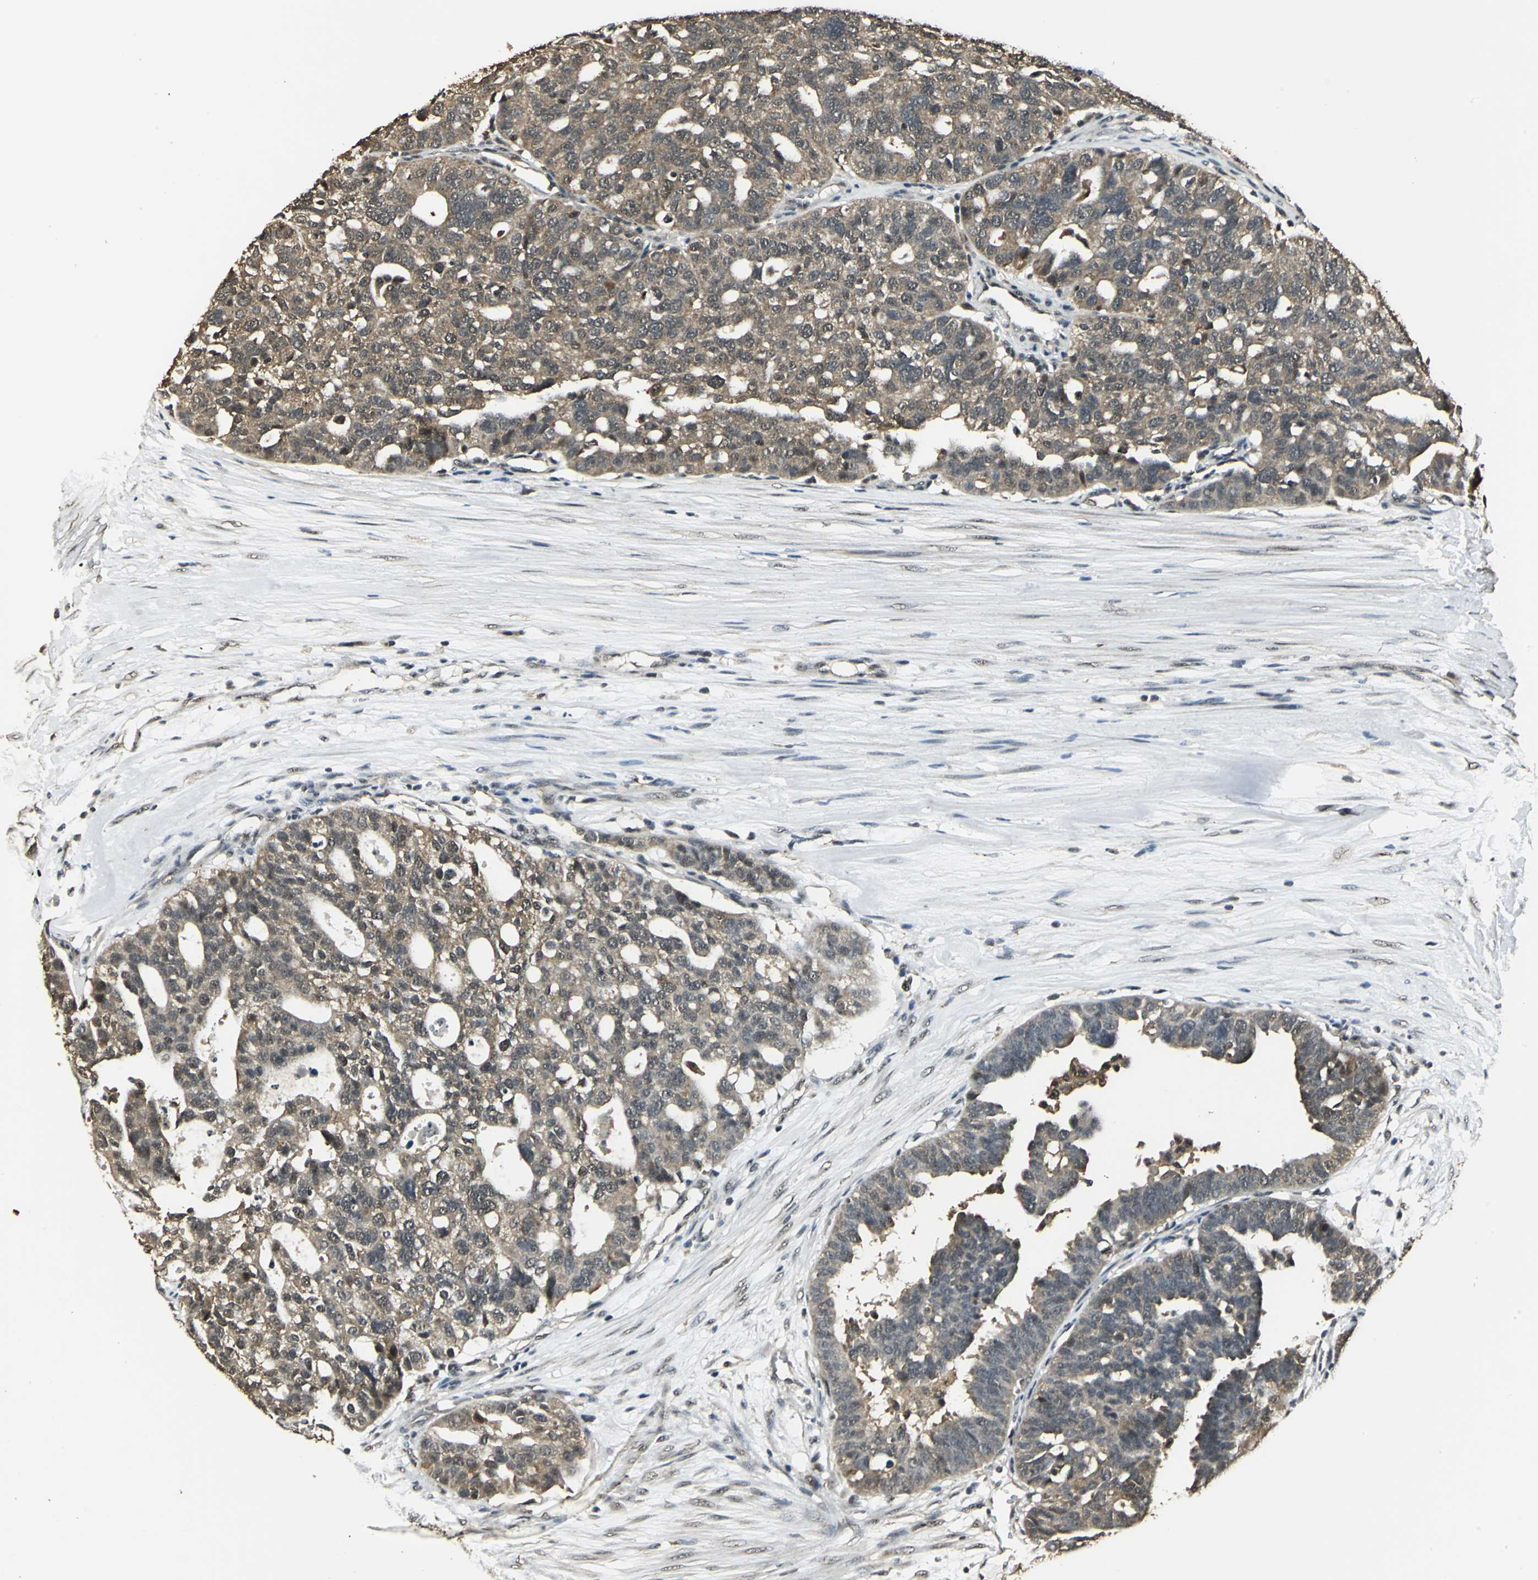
{"staining": {"intensity": "weak", "quantity": ">75%", "location": "cytoplasmic/membranous"}, "tissue": "ovarian cancer", "cell_type": "Tumor cells", "image_type": "cancer", "snomed": [{"axis": "morphology", "description": "Cystadenocarcinoma, serous, NOS"}, {"axis": "topography", "description": "Ovary"}], "caption": "Serous cystadenocarcinoma (ovarian) was stained to show a protein in brown. There is low levels of weak cytoplasmic/membranous positivity in about >75% of tumor cells.", "gene": "UCHL5", "patient": {"sex": "female", "age": 59}}